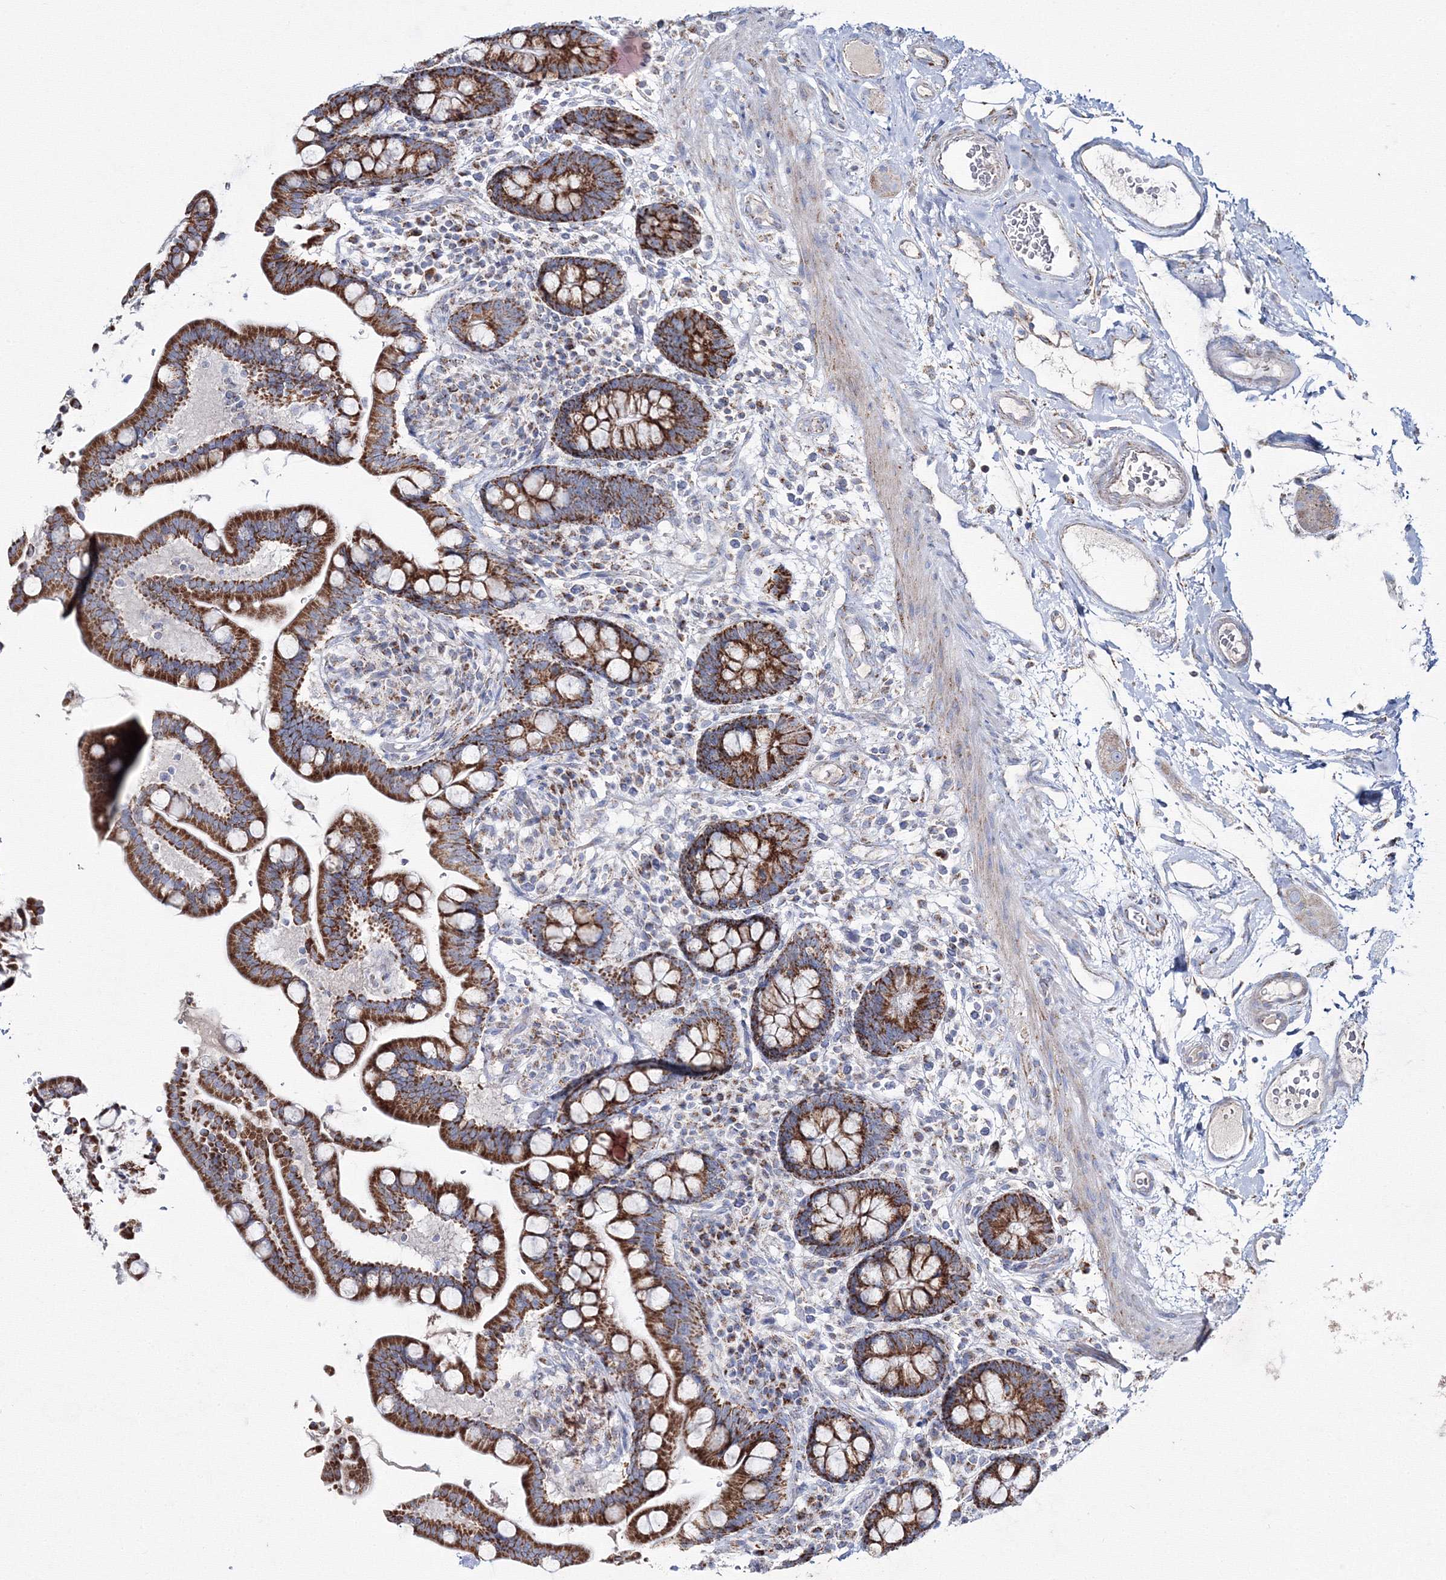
{"staining": {"intensity": "negative", "quantity": "none", "location": "none"}, "tissue": "colon", "cell_type": "Endothelial cells", "image_type": "normal", "snomed": [{"axis": "morphology", "description": "Normal tissue, NOS"}, {"axis": "topography", "description": "Colon"}], "caption": "Immunohistochemical staining of unremarkable human colon exhibits no significant positivity in endothelial cells.", "gene": "IGSF9", "patient": {"sex": "male", "age": 73}}